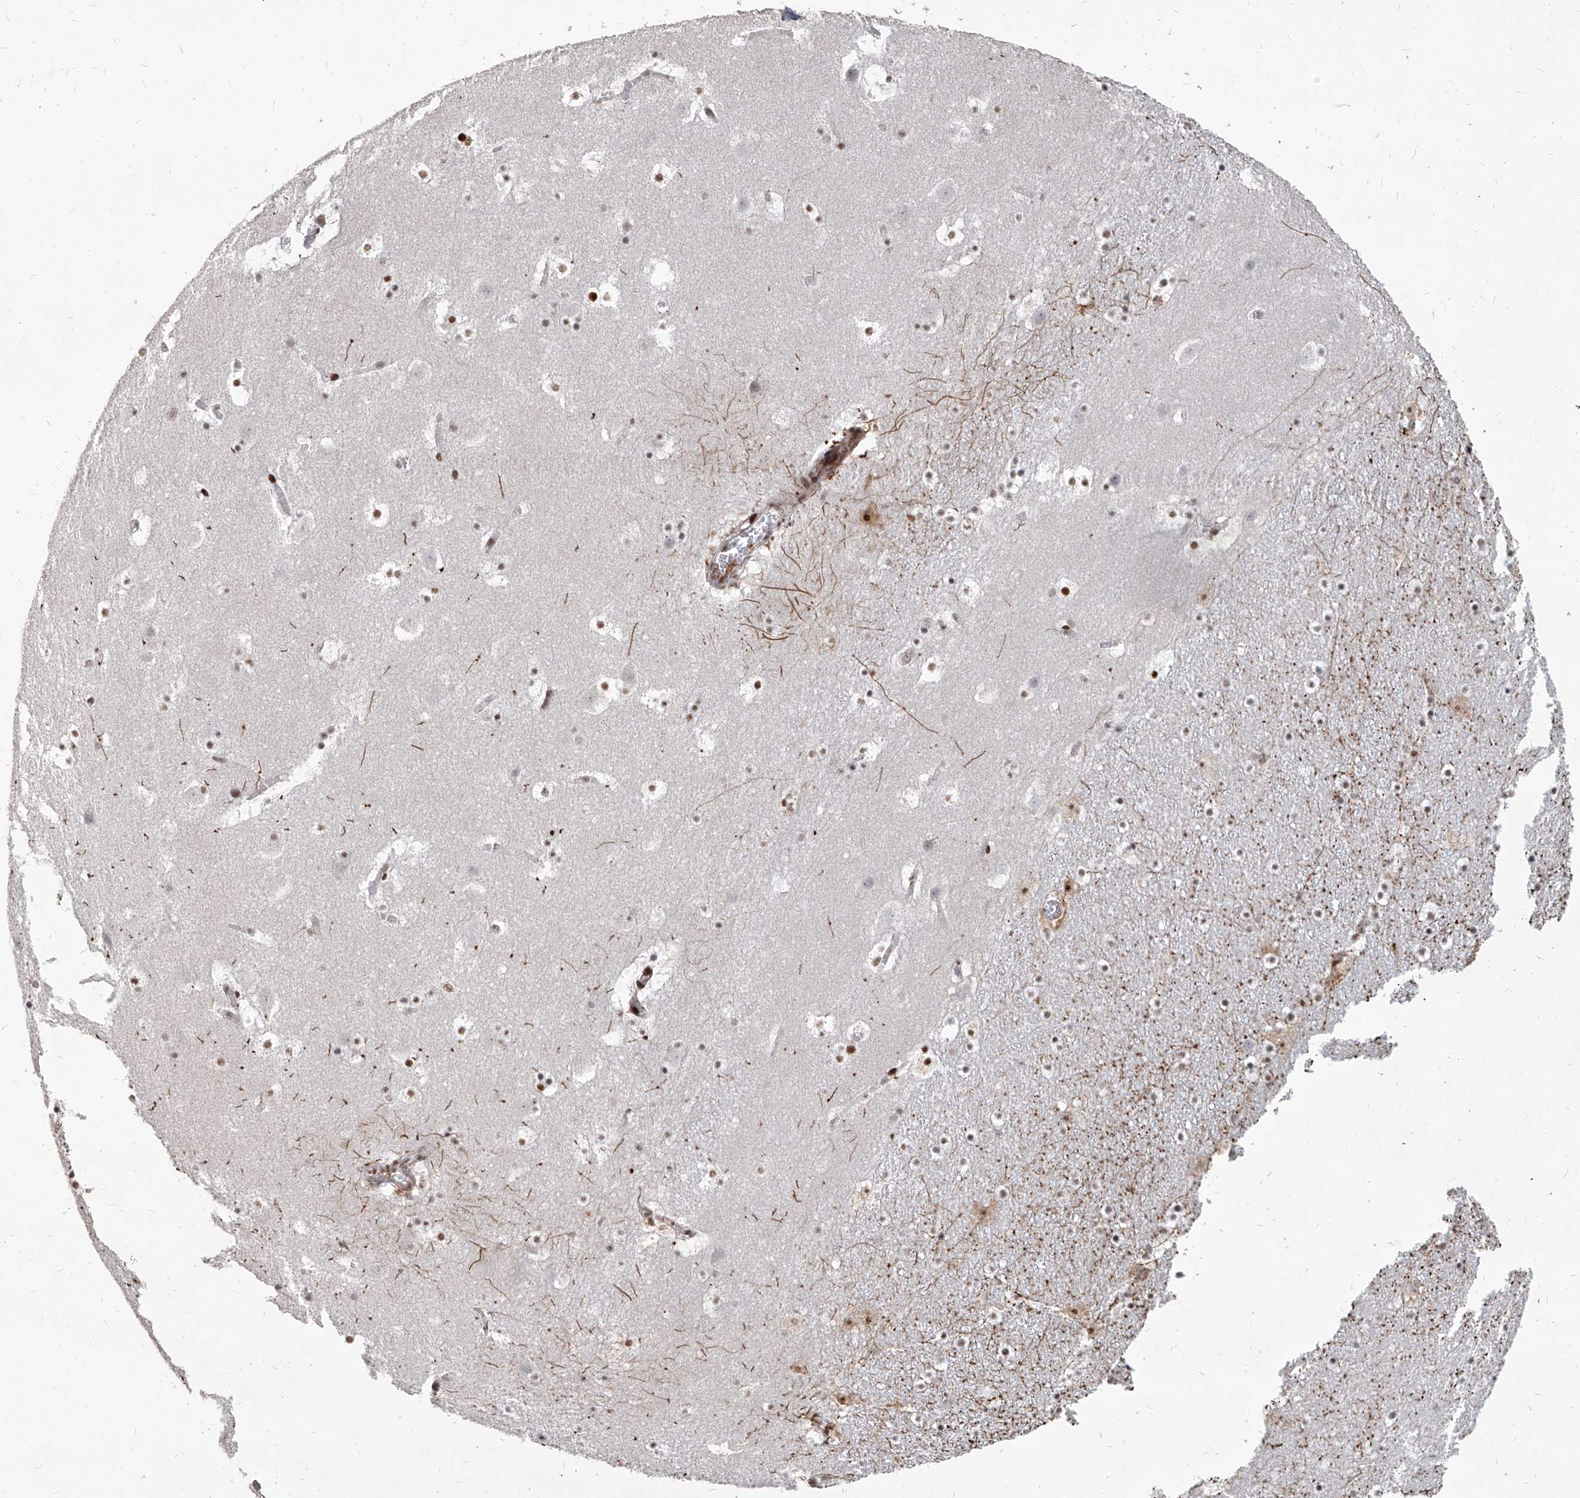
{"staining": {"intensity": "strong", "quantity": "25%-75%", "location": "nuclear"}, "tissue": "caudate", "cell_type": "Glial cells", "image_type": "normal", "snomed": [{"axis": "morphology", "description": "Normal tissue, NOS"}, {"axis": "topography", "description": "Lateral ventricle wall"}], "caption": "Protein expression analysis of unremarkable caudate shows strong nuclear expression in approximately 25%-75% of glial cells. (brown staining indicates protein expression, while blue staining denotes nuclei).", "gene": "IRF2", "patient": {"sex": "male", "age": 45}}